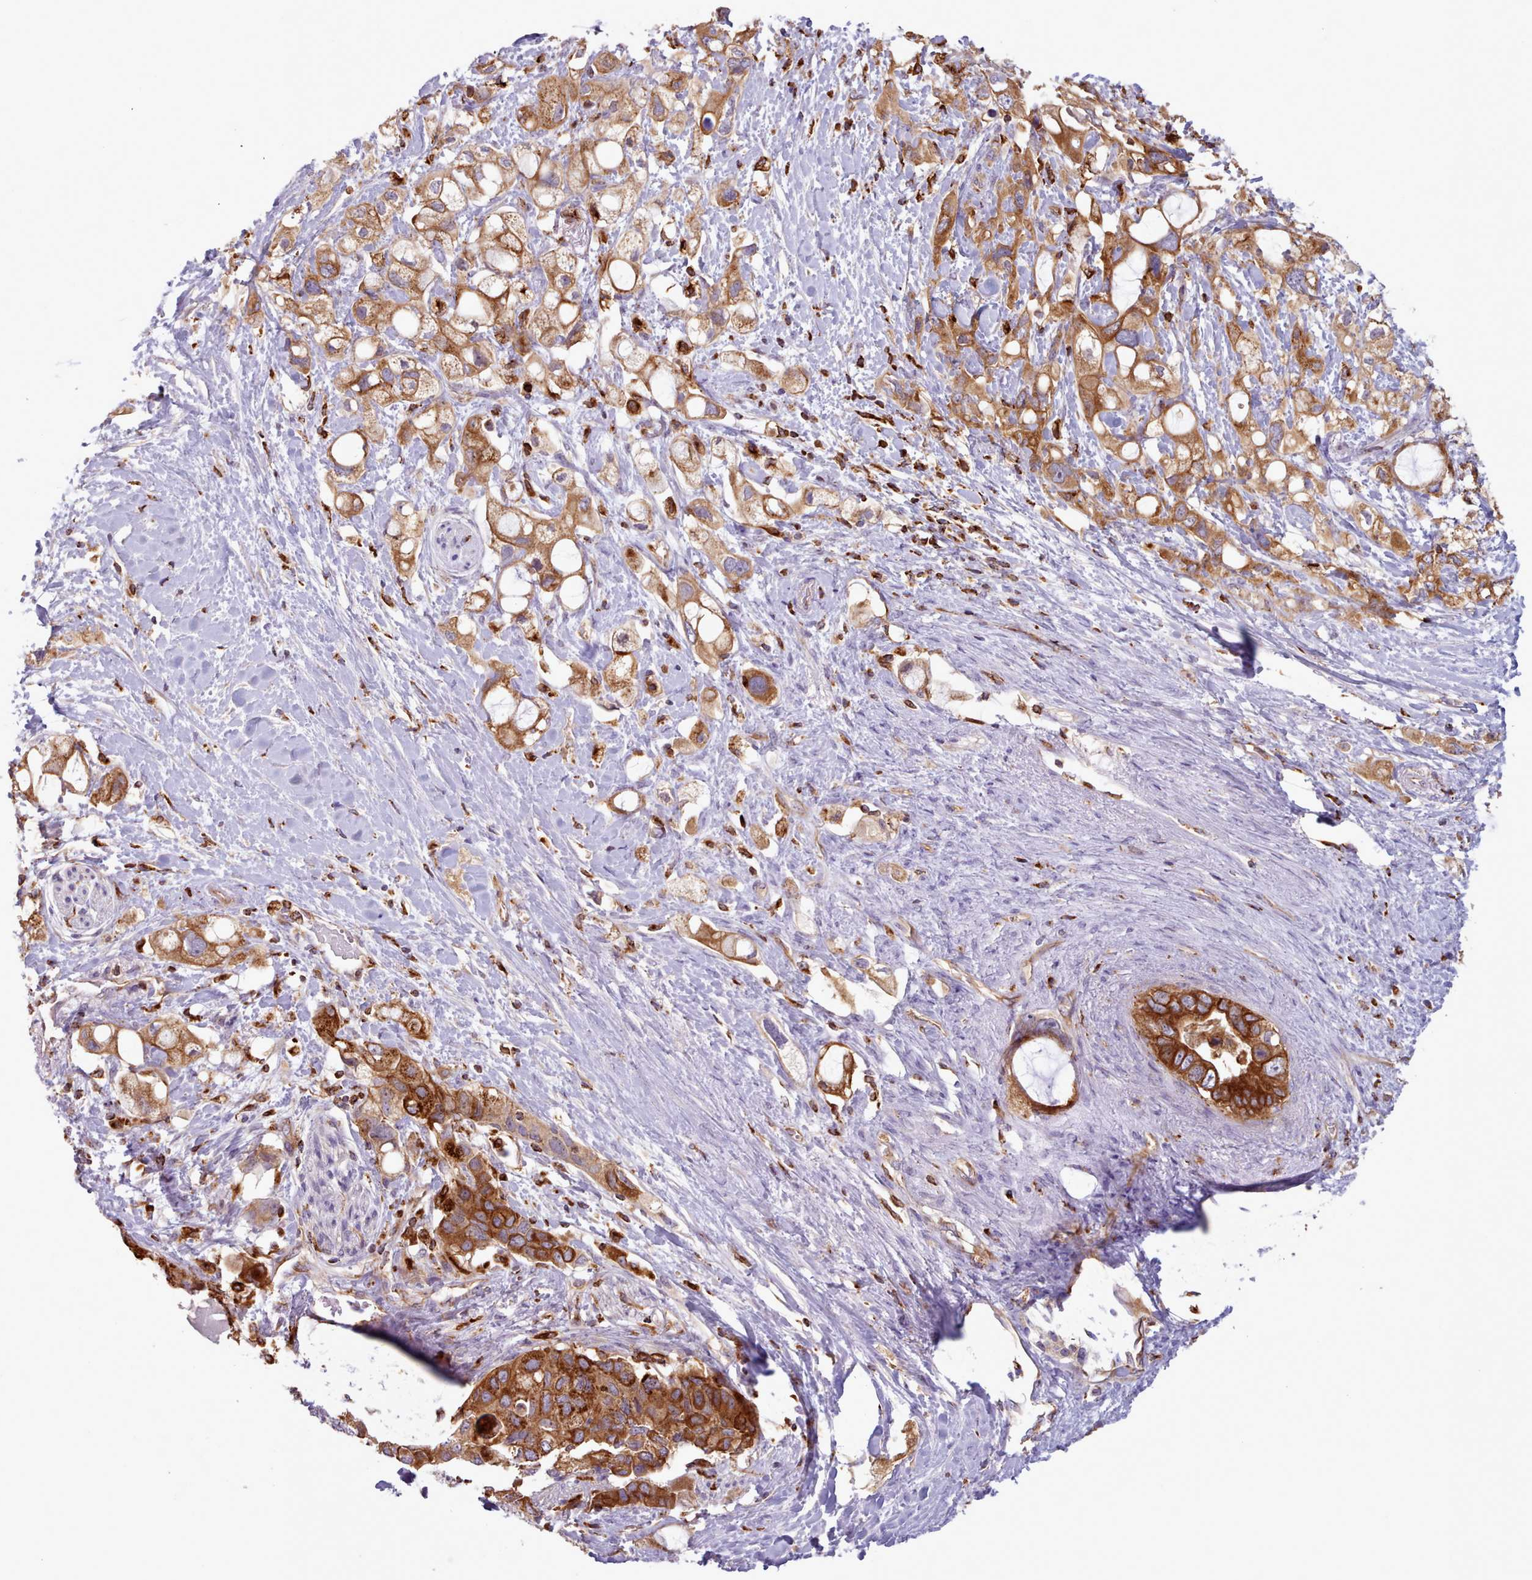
{"staining": {"intensity": "strong", "quantity": ">75%", "location": "cytoplasmic/membranous"}, "tissue": "pancreatic cancer", "cell_type": "Tumor cells", "image_type": "cancer", "snomed": [{"axis": "morphology", "description": "Adenocarcinoma, NOS"}, {"axis": "topography", "description": "Pancreas"}], "caption": "Protein positivity by immunohistochemistry exhibits strong cytoplasmic/membranous staining in approximately >75% of tumor cells in adenocarcinoma (pancreatic). The staining is performed using DAB brown chromogen to label protein expression. The nuclei are counter-stained blue using hematoxylin.", "gene": "CRYBG1", "patient": {"sex": "female", "age": 56}}